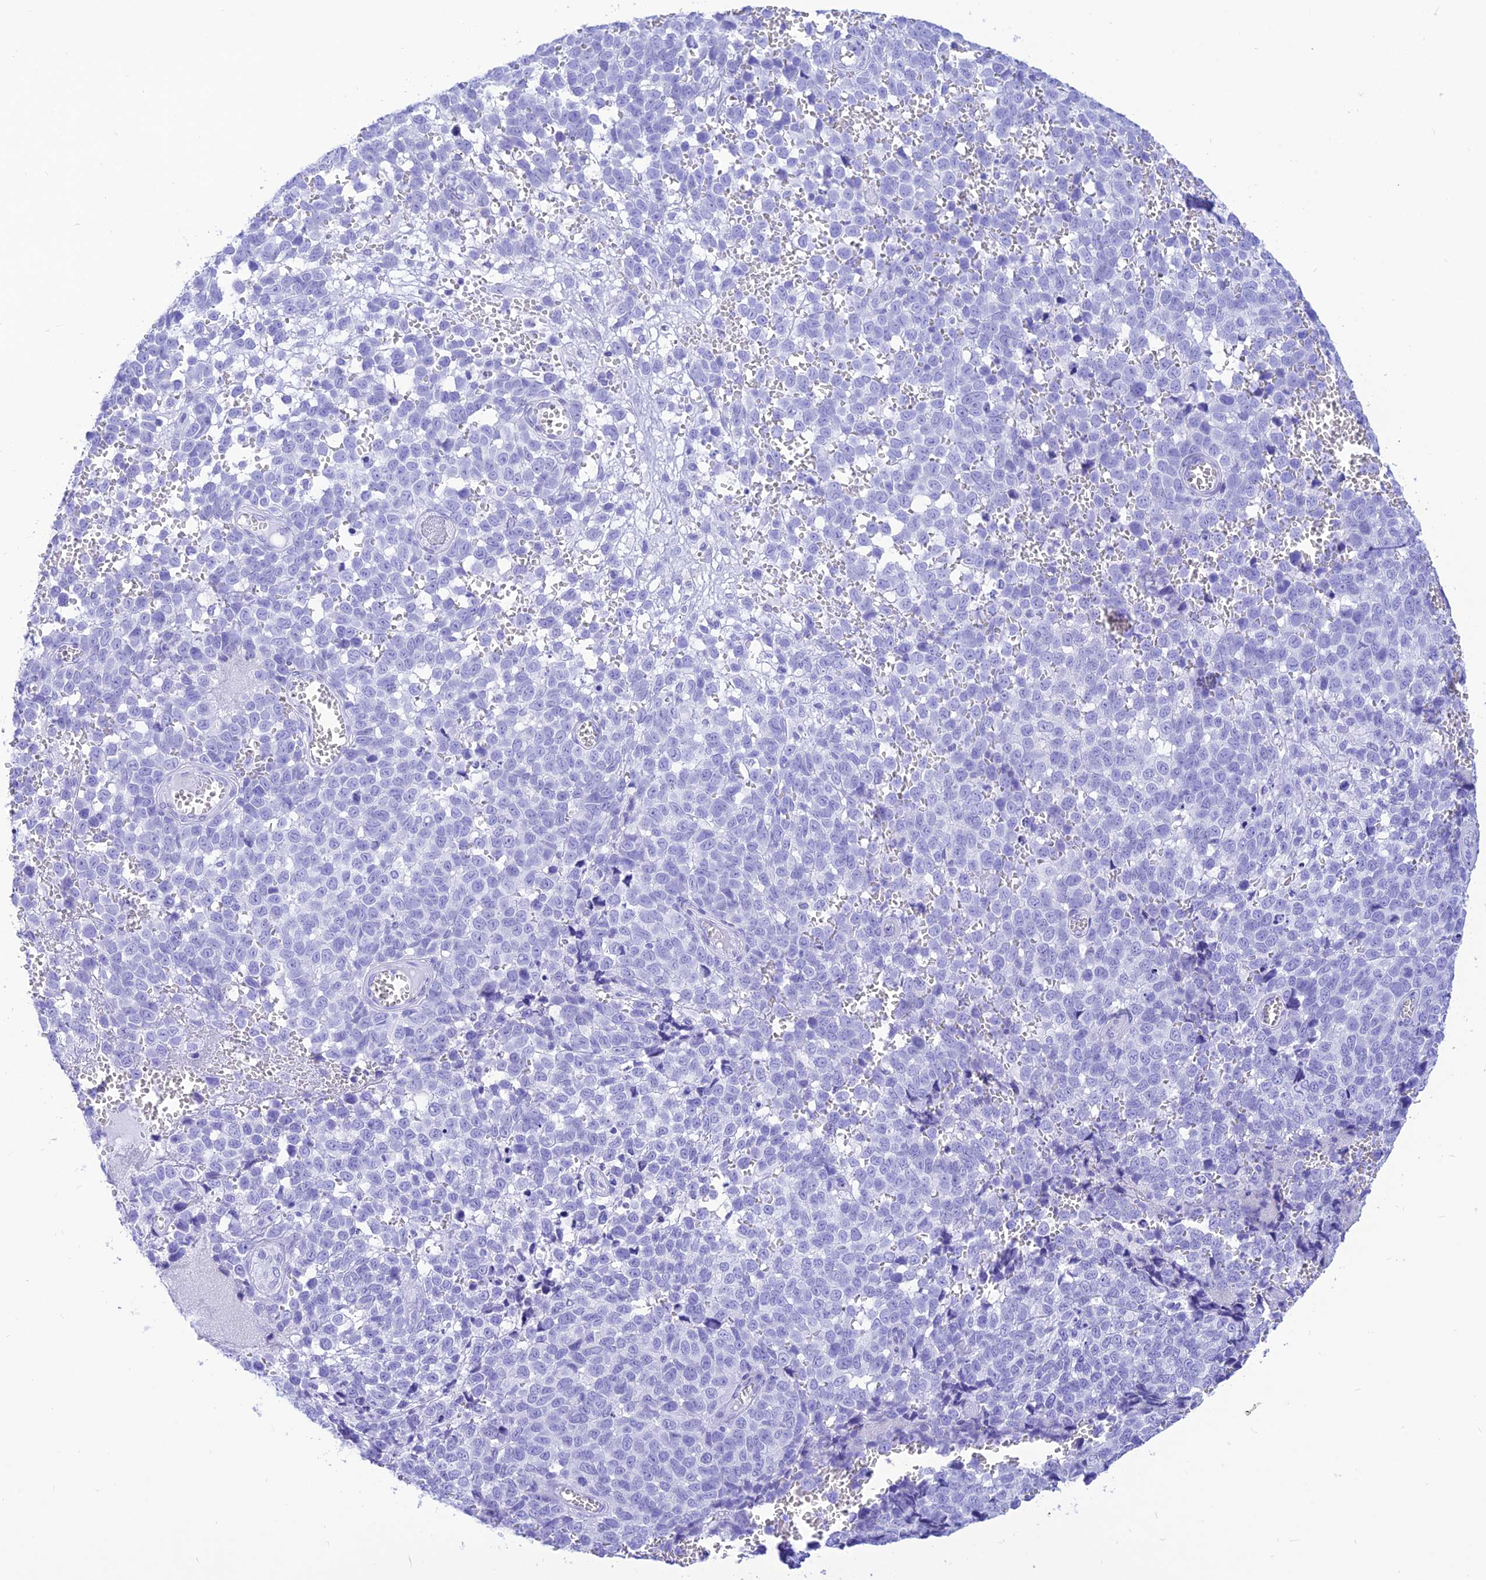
{"staining": {"intensity": "negative", "quantity": "none", "location": "none"}, "tissue": "melanoma", "cell_type": "Tumor cells", "image_type": "cancer", "snomed": [{"axis": "morphology", "description": "Malignant melanoma, NOS"}, {"axis": "topography", "description": "Nose, NOS"}], "caption": "Immunohistochemistry (IHC) image of melanoma stained for a protein (brown), which reveals no staining in tumor cells.", "gene": "PRNP", "patient": {"sex": "female", "age": 48}}